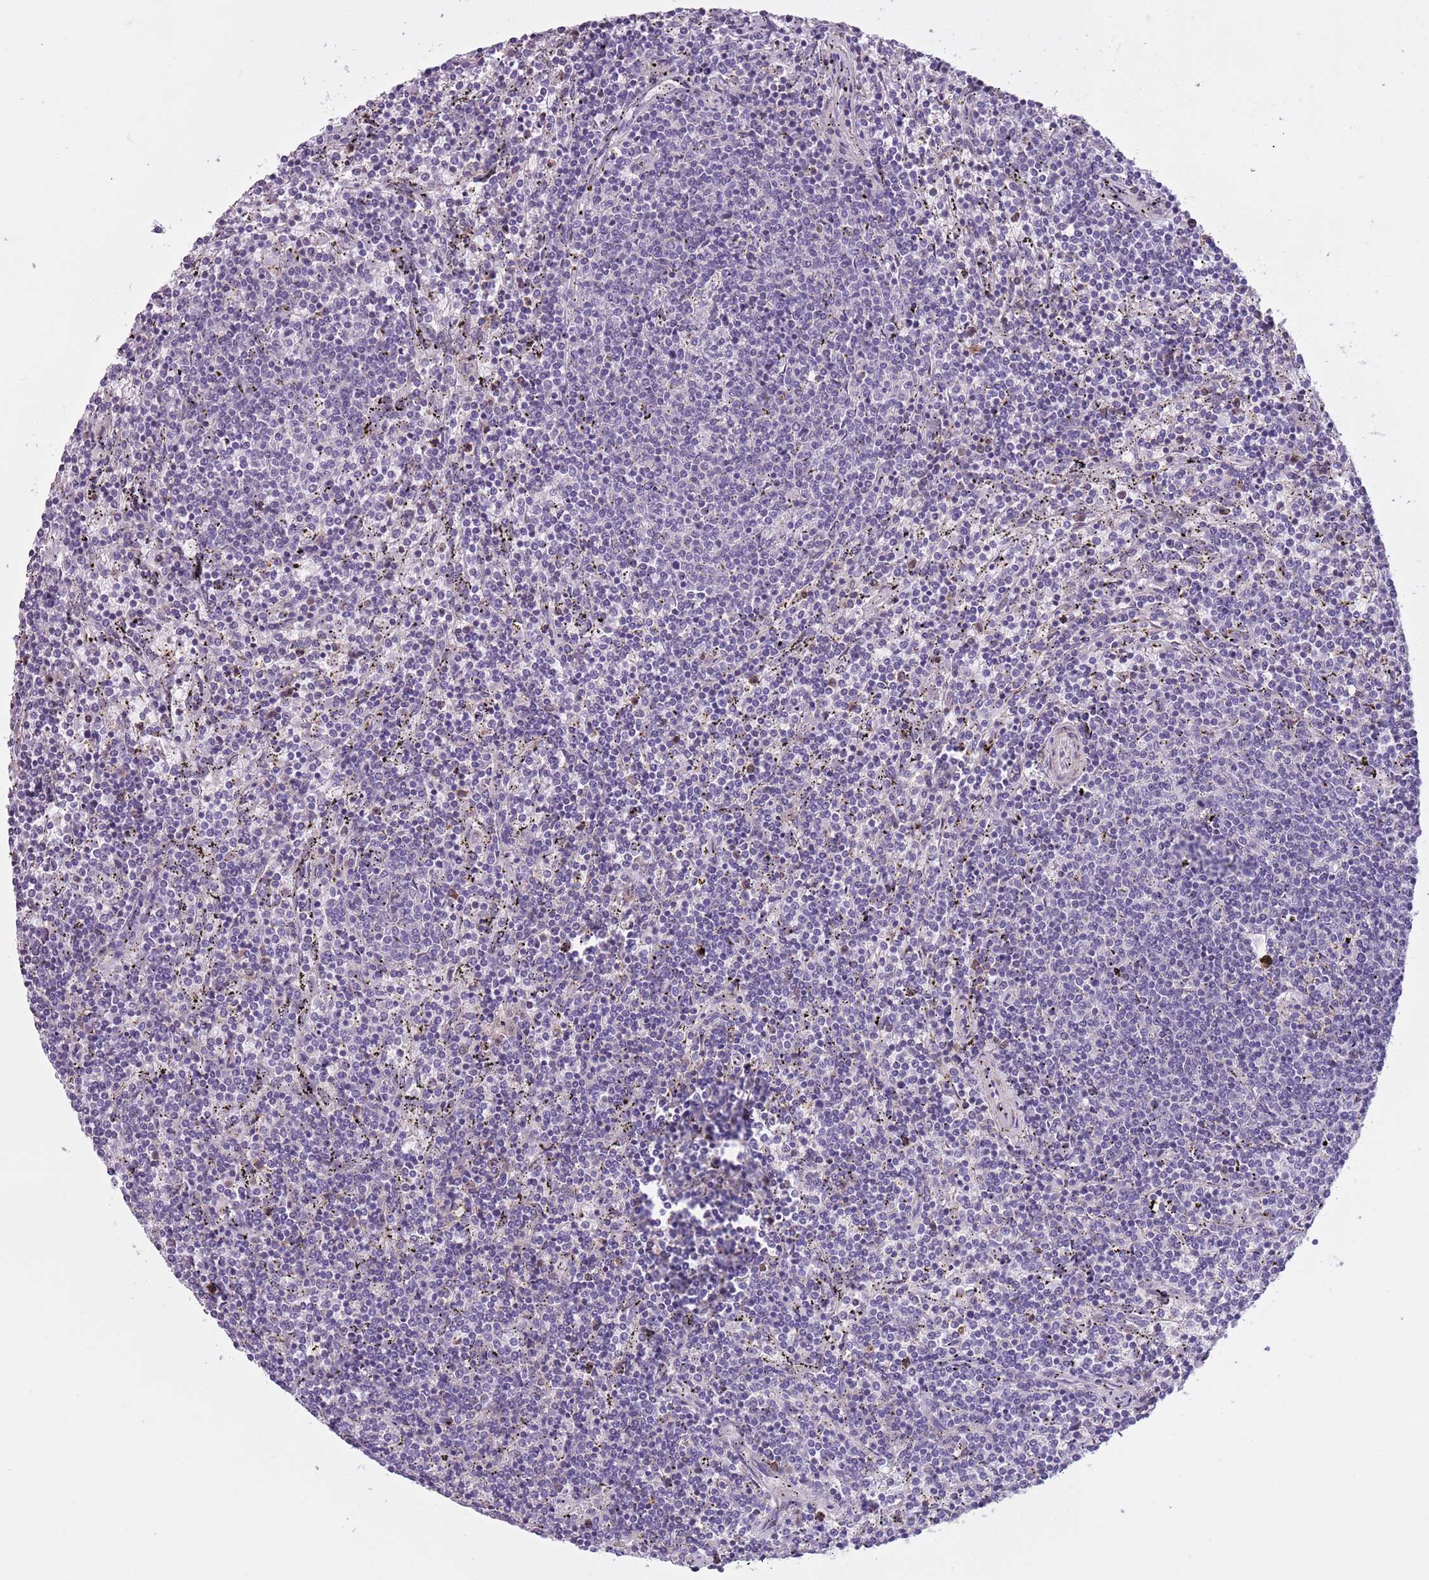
{"staining": {"intensity": "negative", "quantity": "none", "location": "none"}, "tissue": "lymphoma", "cell_type": "Tumor cells", "image_type": "cancer", "snomed": [{"axis": "morphology", "description": "Malignant lymphoma, non-Hodgkin's type, Low grade"}, {"axis": "topography", "description": "Spleen"}], "caption": "Immunohistochemistry (IHC) histopathology image of human malignant lymphoma, non-Hodgkin's type (low-grade) stained for a protein (brown), which displays no staining in tumor cells.", "gene": "JAML", "patient": {"sex": "female", "age": 50}}